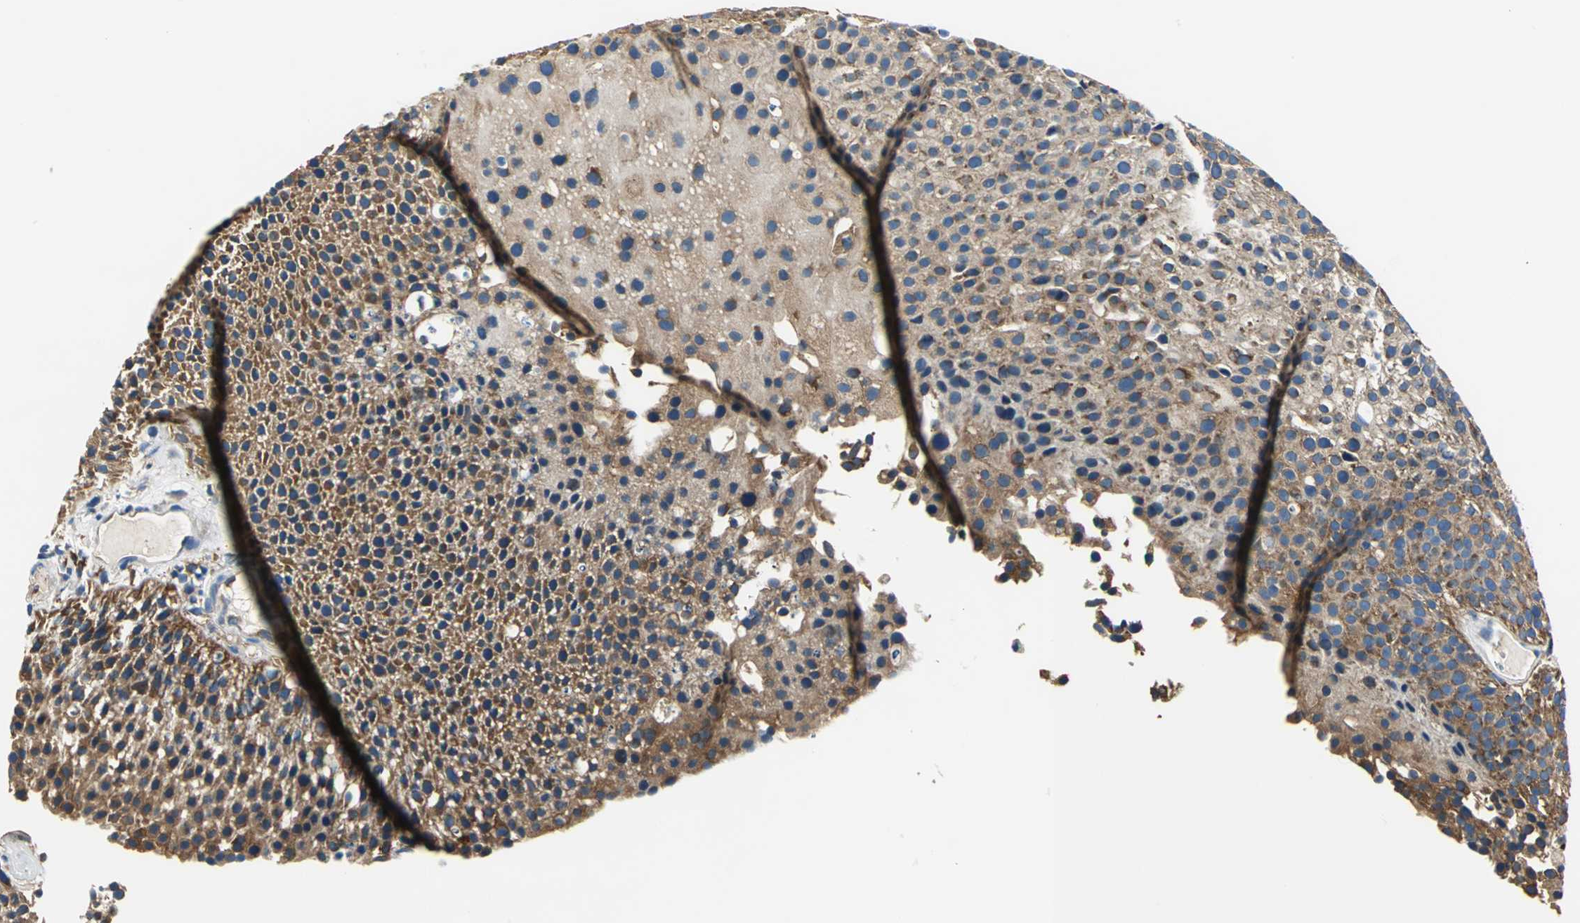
{"staining": {"intensity": "strong", "quantity": ">75%", "location": "cytoplasmic/membranous"}, "tissue": "urothelial cancer", "cell_type": "Tumor cells", "image_type": "cancer", "snomed": [{"axis": "morphology", "description": "Urothelial carcinoma, Low grade"}, {"axis": "topography", "description": "Urinary bladder"}], "caption": "A brown stain labels strong cytoplasmic/membranous staining of a protein in human urothelial cancer tumor cells.", "gene": "TRIM25", "patient": {"sex": "male", "age": 85}}